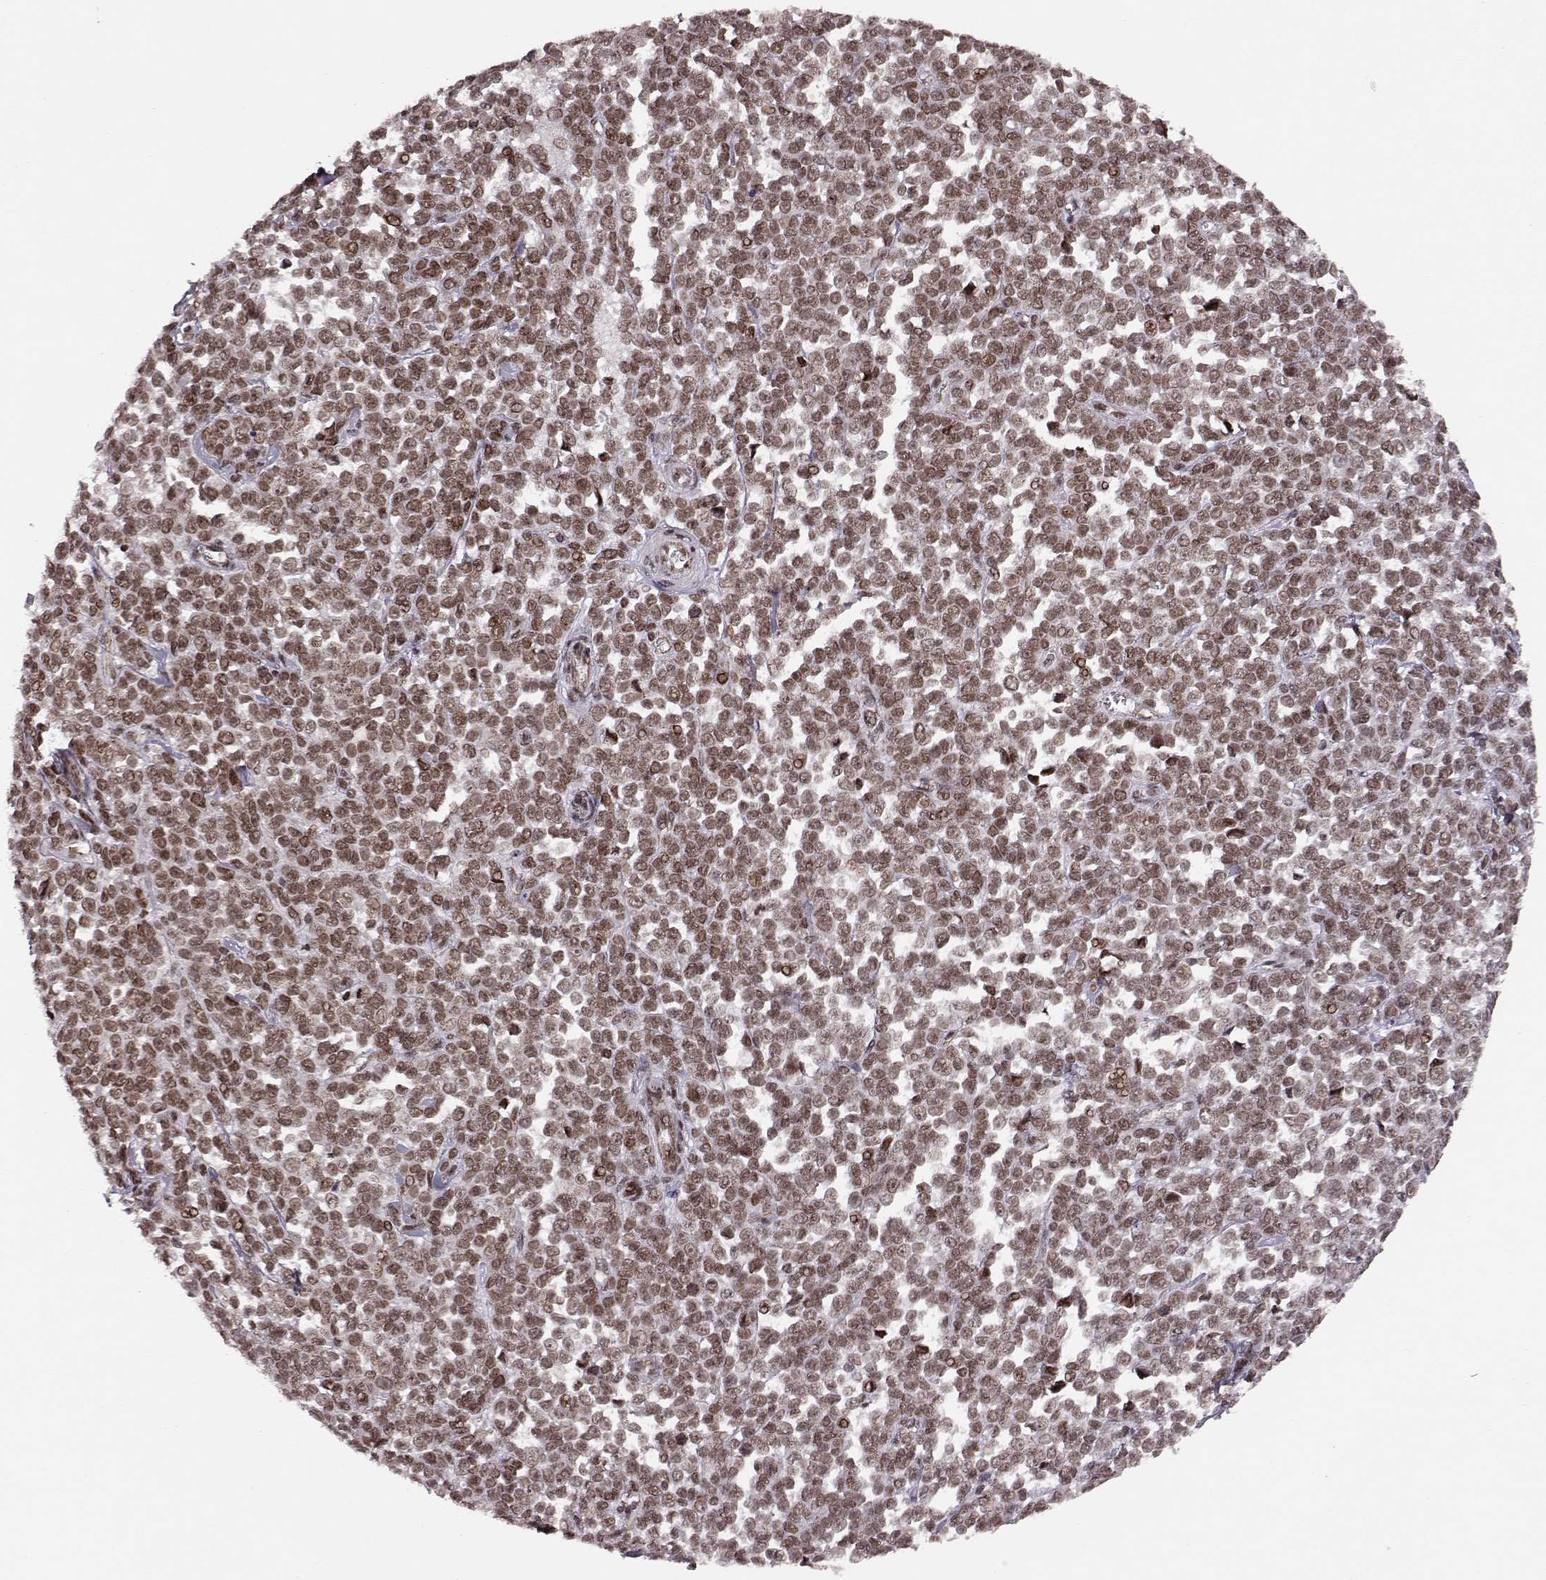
{"staining": {"intensity": "weak", "quantity": ">75%", "location": "nuclear"}, "tissue": "melanoma", "cell_type": "Tumor cells", "image_type": "cancer", "snomed": [{"axis": "morphology", "description": "Malignant melanoma, NOS"}, {"axis": "topography", "description": "Skin"}], "caption": "Immunohistochemical staining of human melanoma shows low levels of weak nuclear staining in approximately >75% of tumor cells.", "gene": "RRAGD", "patient": {"sex": "female", "age": 95}}